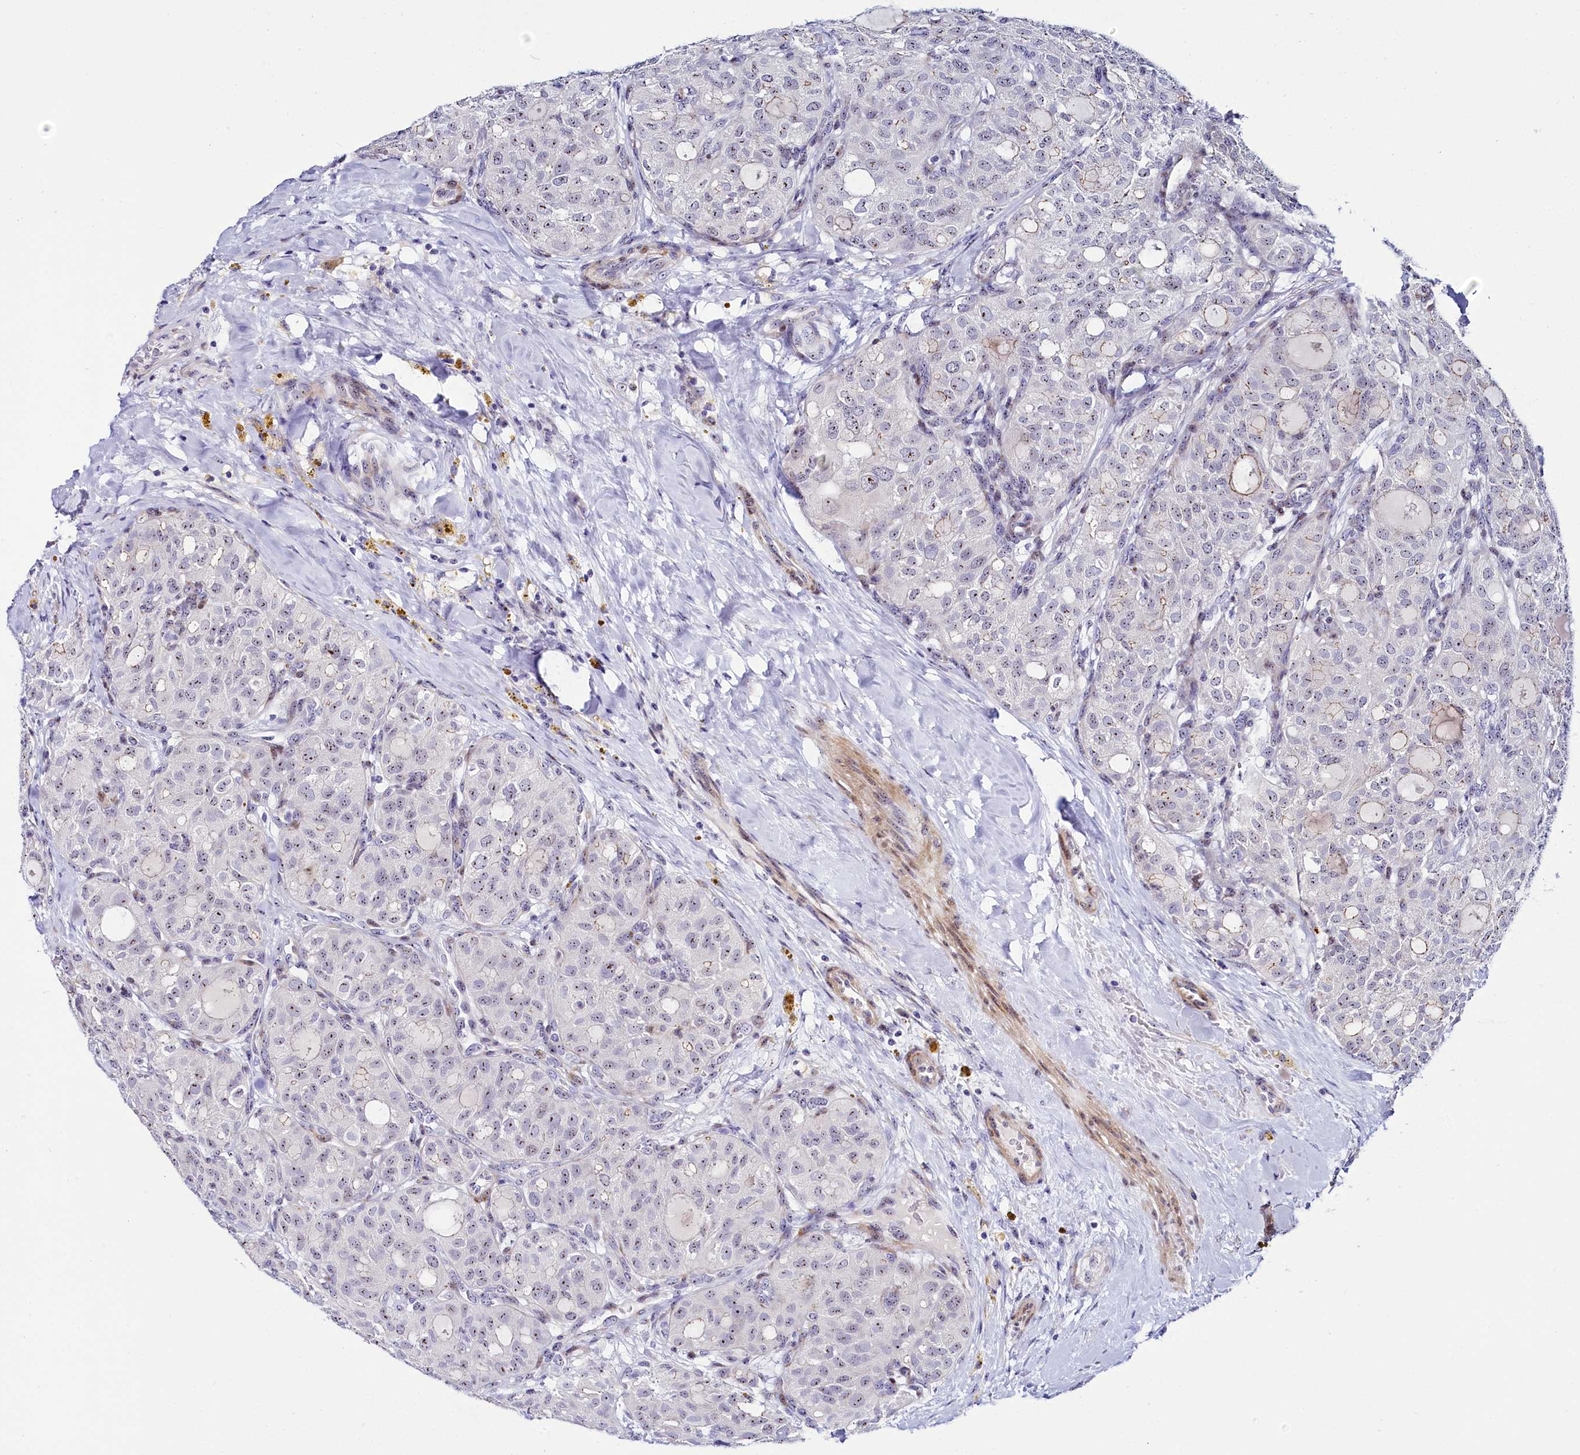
{"staining": {"intensity": "weak", "quantity": "25%-75%", "location": "nuclear"}, "tissue": "thyroid cancer", "cell_type": "Tumor cells", "image_type": "cancer", "snomed": [{"axis": "morphology", "description": "Follicular adenoma carcinoma, NOS"}, {"axis": "topography", "description": "Thyroid gland"}], "caption": "Tumor cells display weak nuclear positivity in approximately 25%-75% of cells in follicular adenoma carcinoma (thyroid).", "gene": "TCOF1", "patient": {"sex": "male", "age": 75}}